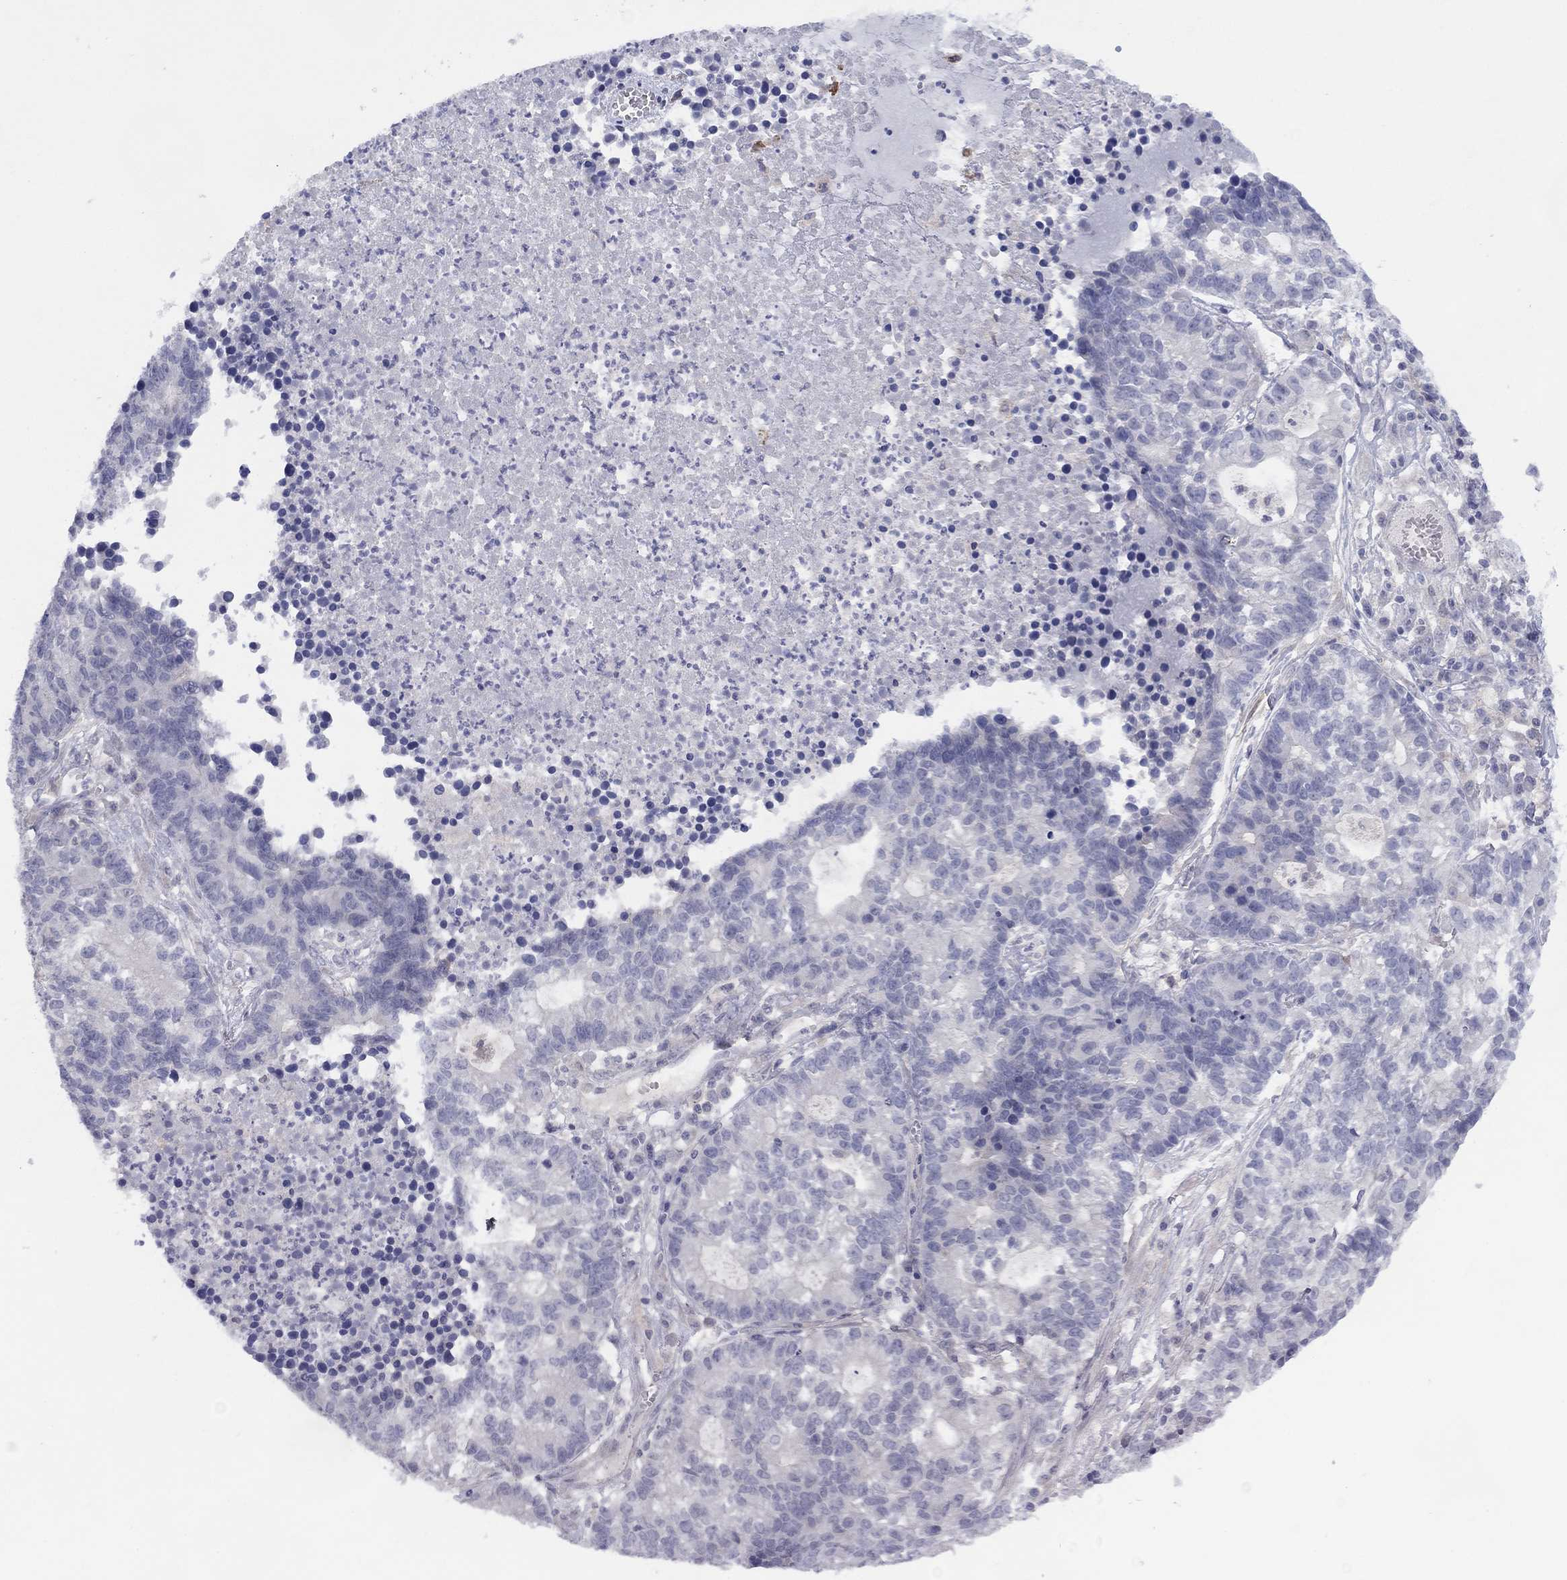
{"staining": {"intensity": "negative", "quantity": "none", "location": "none"}, "tissue": "lung cancer", "cell_type": "Tumor cells", "image_type": "cancer", "snomed": [{"axis": "morphology", "description": "Adenocarcinoma, NOS"}, {"axis": "topography", "description": "Lung"}], "caption": "Protein analysis of lung cancer (adenocarcinoma) exhibits no significant positivity in tumor cells. Nuclei are stained in blue.", "gene": "CYP2B6", "patient": {"sex": "male", "age": 57}}